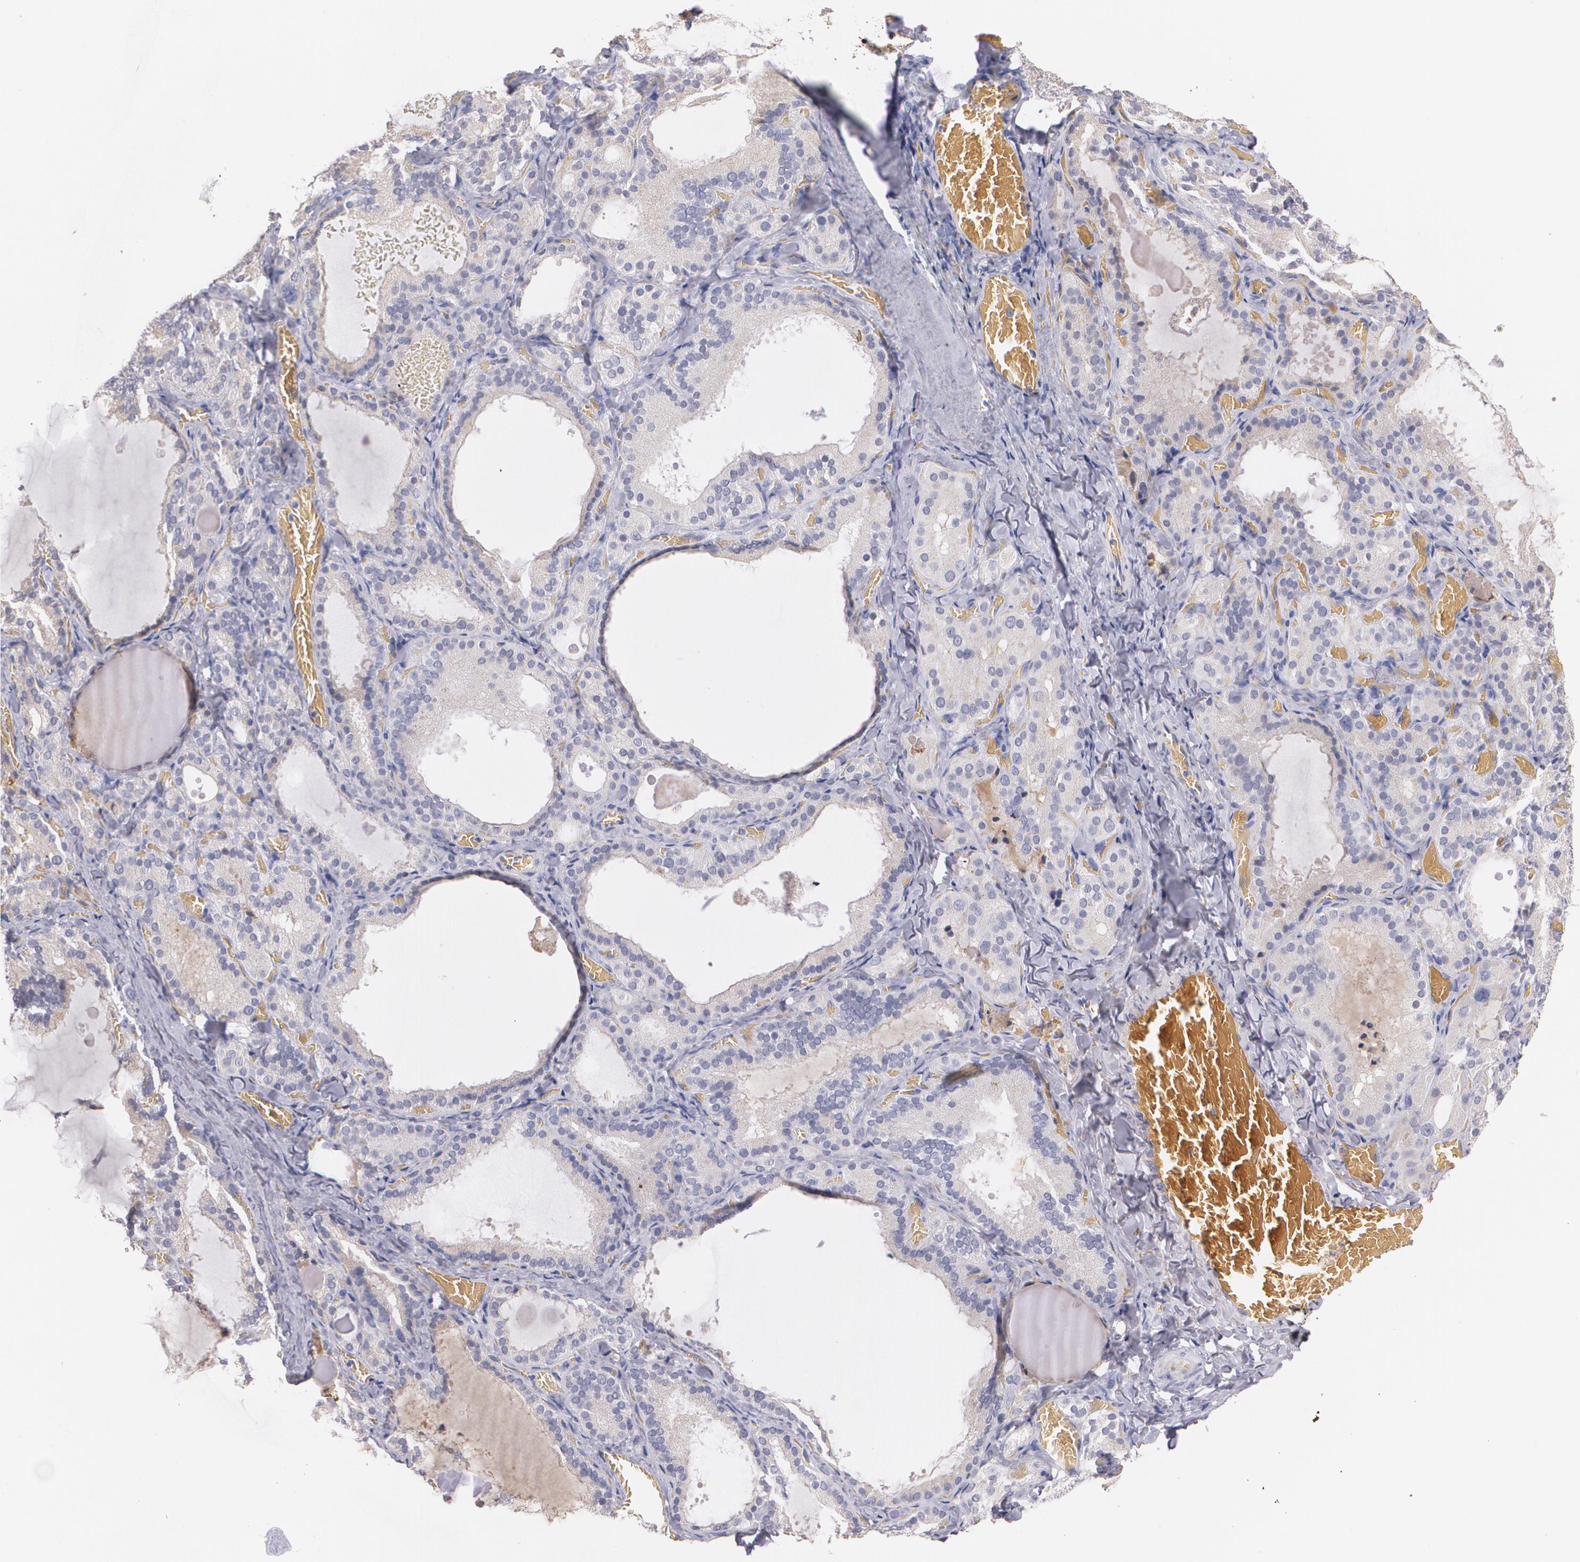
{"staining": {"intensity": "weak", "quantity": "<25%", "location": "cytoplasmic/membranous"}, "tissue": "thyroid gland", "cell_type": "Glandular cells", "image_type": "normal", "snomed": [{"axis": "morphology", "description": "Normal tissue, NOS"}, {"axis": "topography", "description": "Thyroid gland"}], "caption": "Immunohistochemistry histopathology image of normal thyroid gland stained for a protein (brown), which demonstrates no positivity in glandular cells. (DAB (3,3'-diaminobenzidine) IHC, high magnification).", "gene": "AMBP", "patient": {"sex": "female", "age": 33}}